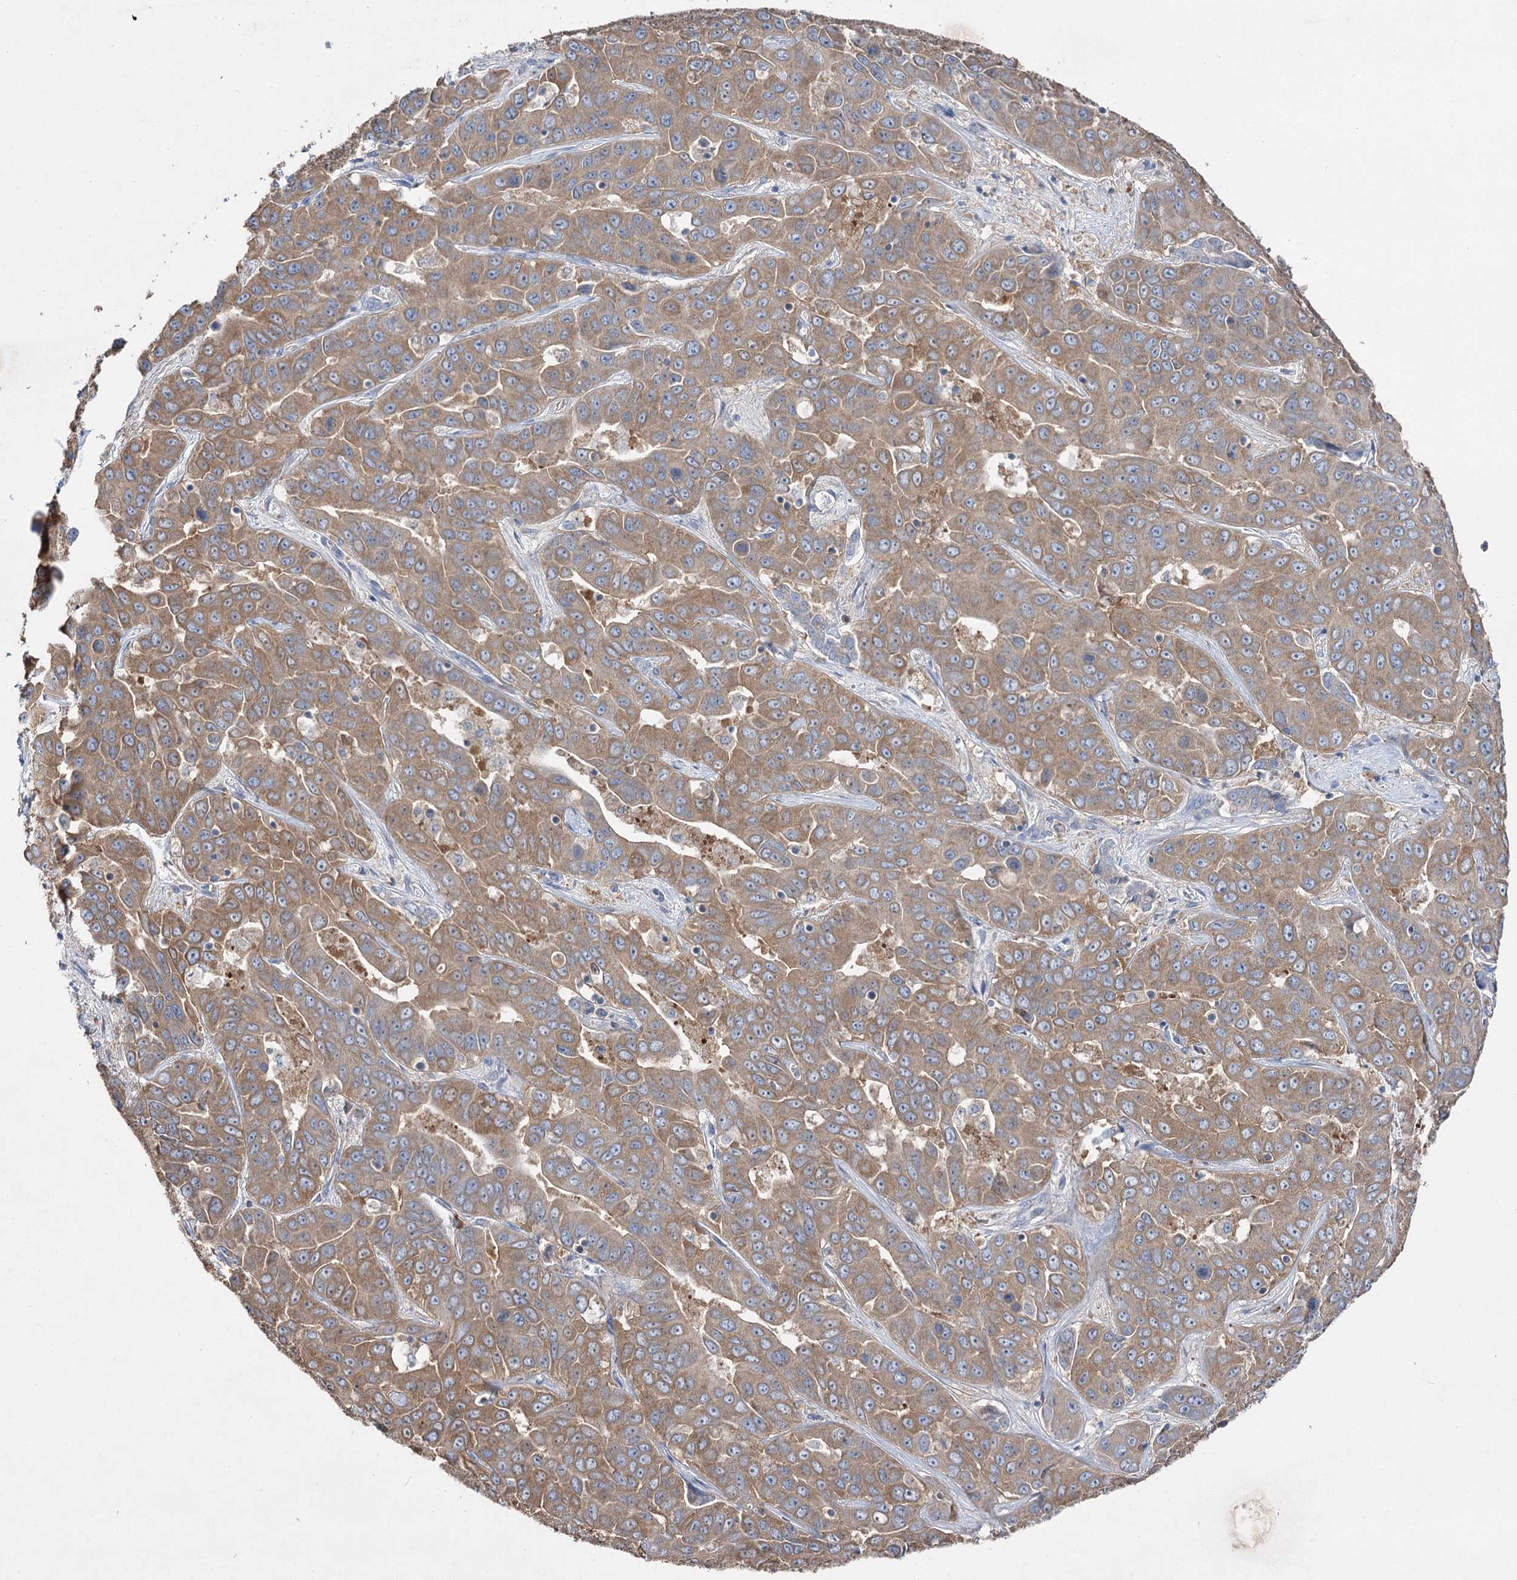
{"staining": {"intensity": "moderate", "quantity": ">75%", "location": "cytoplasmic/membranous"}, "tissue": "liver cancer", "cell_type": "Tumor cells", "image_type": "cancer", "snomed": [{"axis": "morphology", "description": "Cholangiocarcinoma"}, {"axis": "topography", "description": "Liver"}], "caption": "Liver cancer was stained to show a protein in brown. There is medium levels of moderate cytoplasmic/membranous staining in approximately >75% of tumor cells.", "gene": "IL1RAP", "patient": {"sex": "female", "age": 52}}